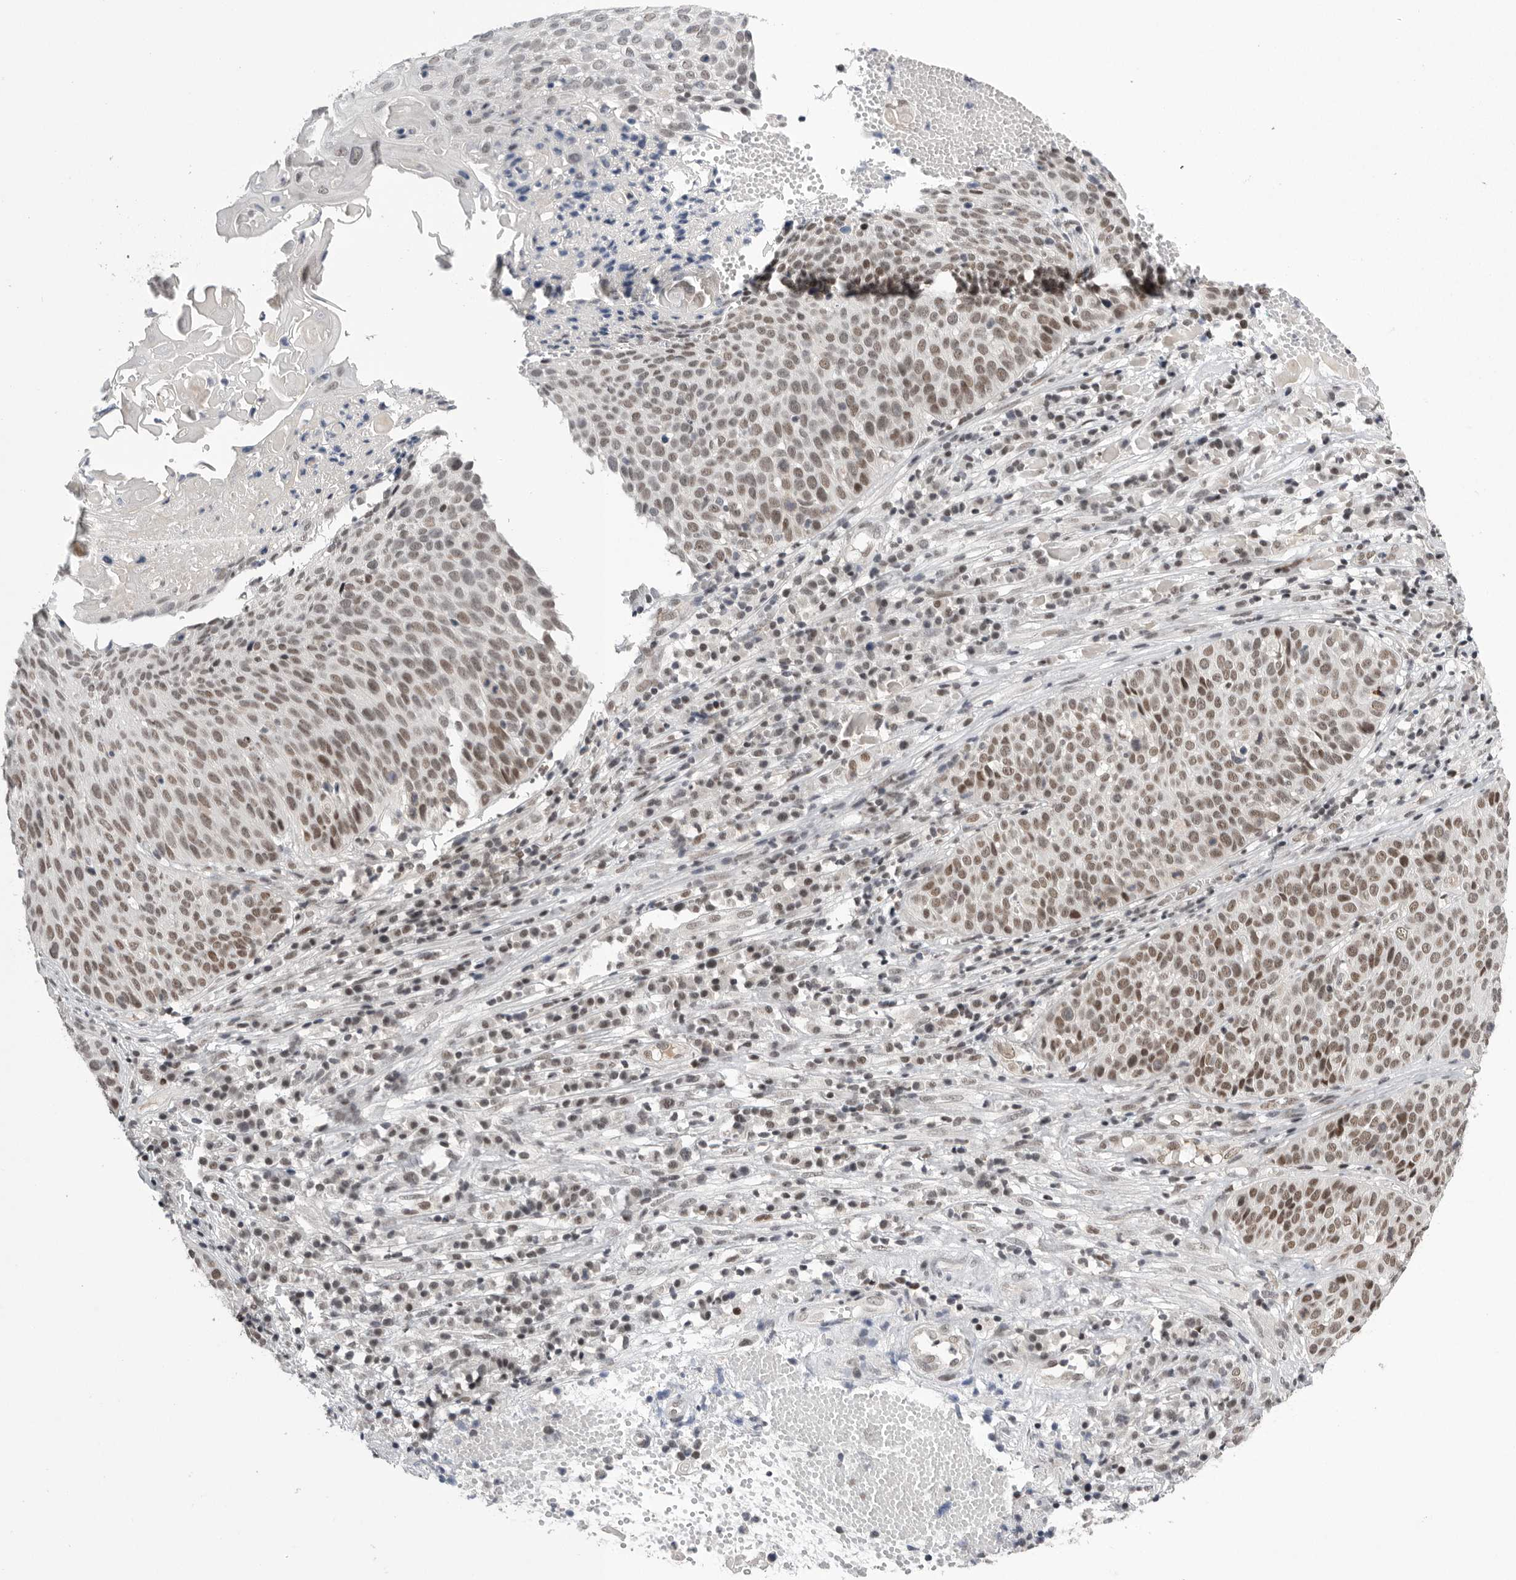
{"staining": {"intensity": "moderate", "quantity": ">75%", "location": "nuclear"}, "tissue": "cervical cancer", "cell_type": "Tumor cells", "image_type": "cancer", "snomed": [{"axis": "morphology", "description": "Squamous cell carcinoma, NOS"}, {"axis": "topography", "description": "Cervix"}], "caption": "Brown immunohistochemical staining in cervical cancer (squamous cell carcinoma) exhibits moderate nuclear positivity in about >75% of tumor cells.", "gene": "POU5F1", "patient": {"sex": "female", "age": 74}}